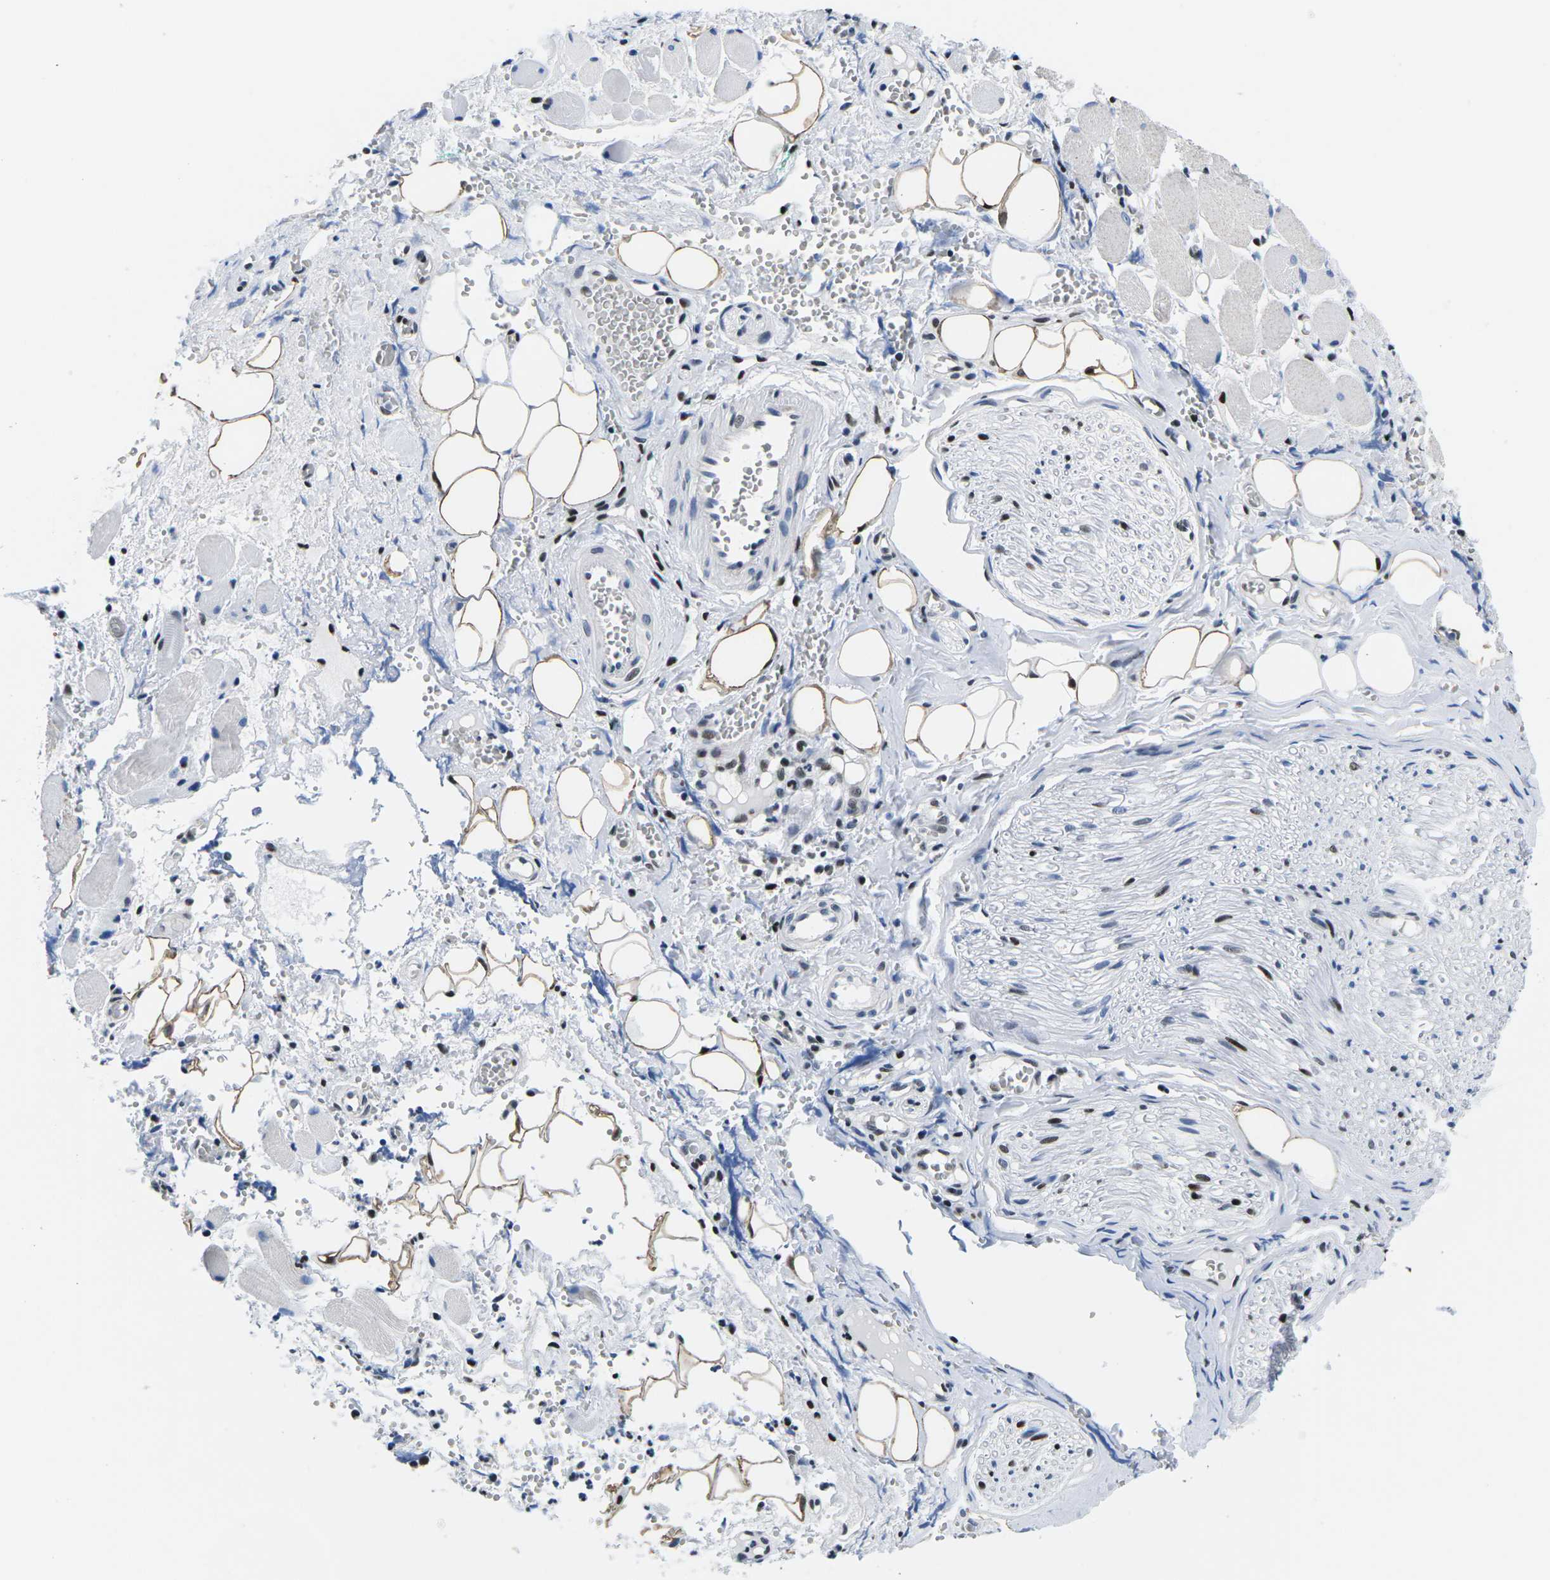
{"staining": {"intensity": "moderate", "quantity": ">75%", "location": "nuclear"}, "tissue": "adipose tissue", "cell_type": "Adipocytes", "image_type": "normal", "snomed": [{"axis": "morphology", "description": "Squamous cell carcinoma, NOS"}, {"axis": "topography", "description": "Oral tissue"}, {"axis": "topography", "description": "Head-Neck"}], "caption": "Immunohistochemical staining of unremarkable human adipose tissue reveals moderate nuclear protein positivity in approximately >75% of adipocytes. (Brightfield microscopy of DAB IHC at high magnification).", "gene": "ATF1", "patient": {"sex": "female", "age": 50}}